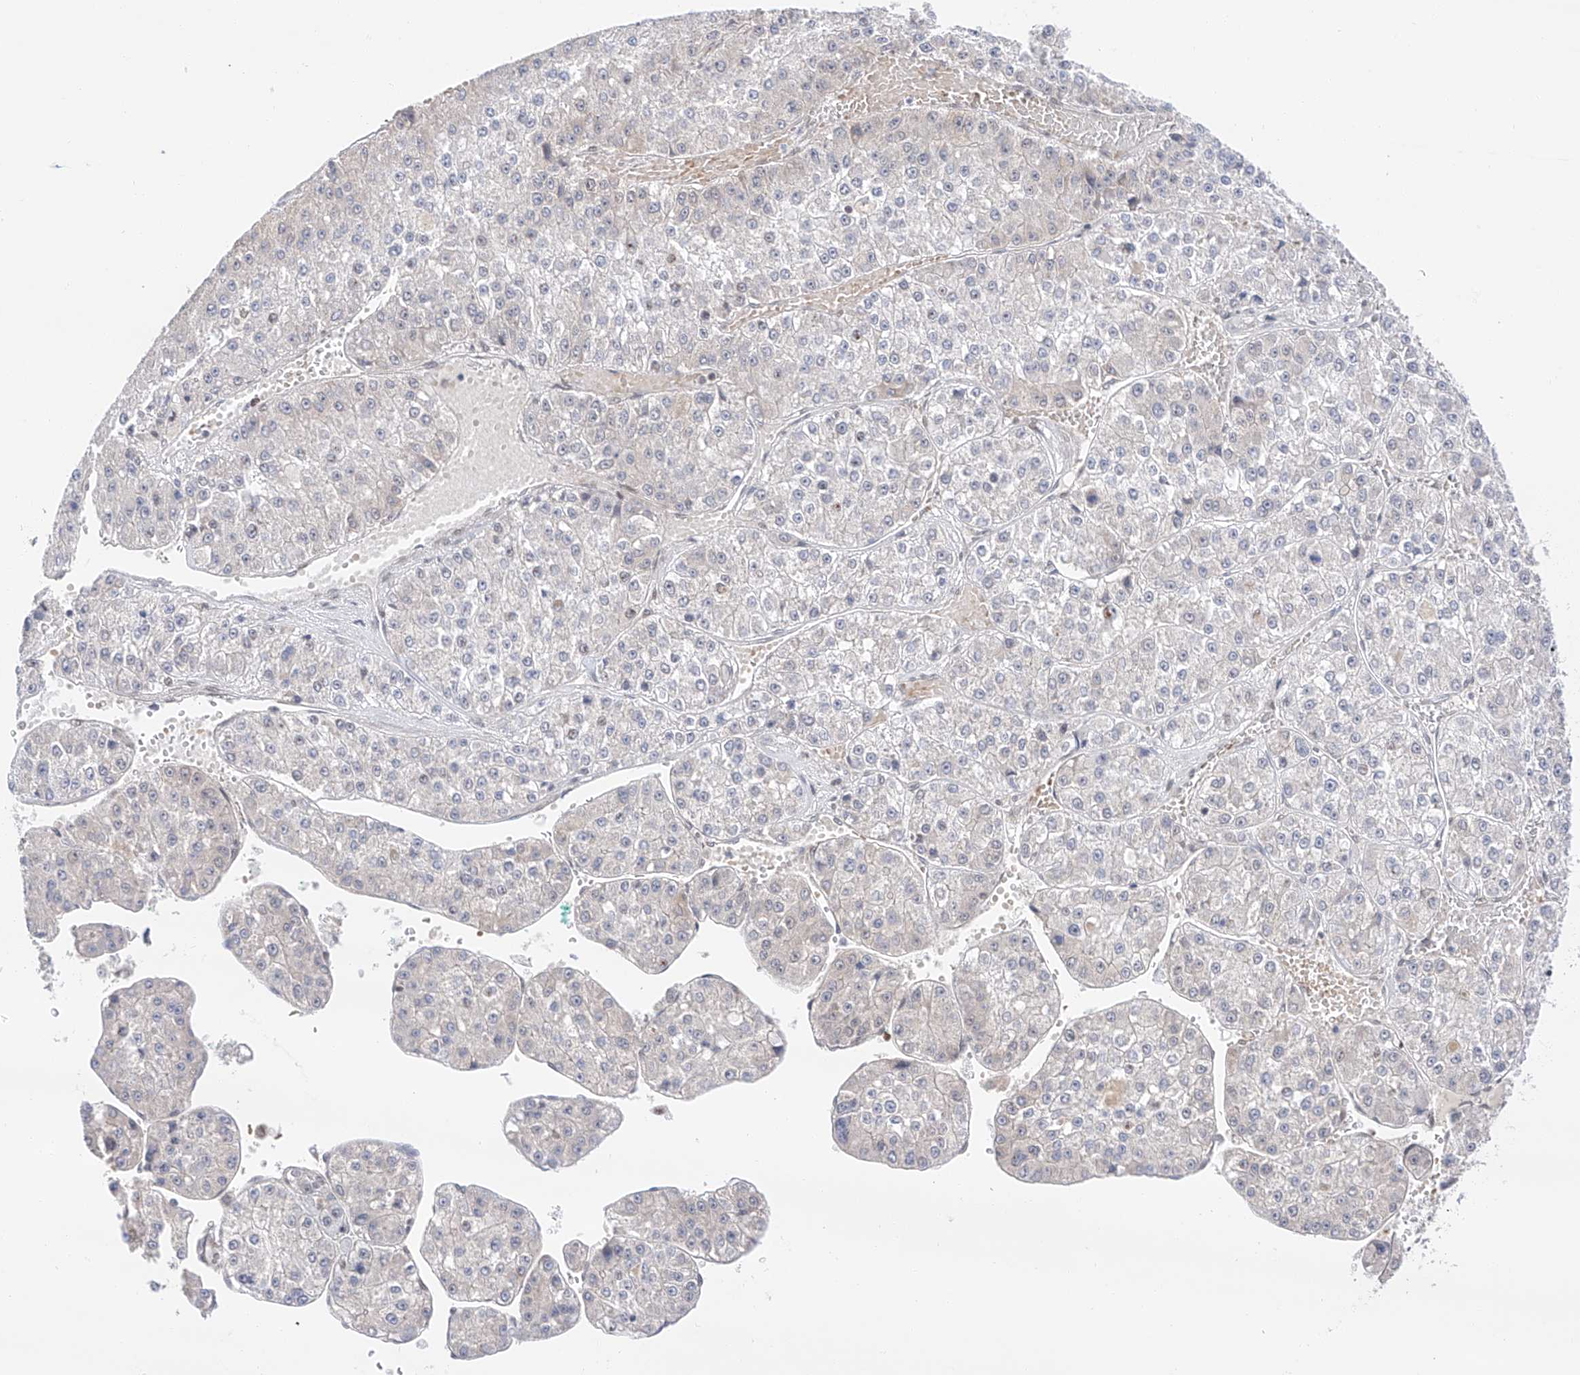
{"staining": {"intensity": "negative", "quantity": "none", "location": "none"}, "tissue": "liver cancer", "cell_type": "Tumor cells", "image_type": "cancer", "snomed": [{"axis": "morphology", "description": "Carcinoma, Hepatocellular, NOS"}, {"axis": "topography", "description": "Liver"}], "caption": "Image shows no significant protein positivity in tumor cells of liver cancer.", "gene": "POGK", "patient": {"sex": "female", "age": 73}}